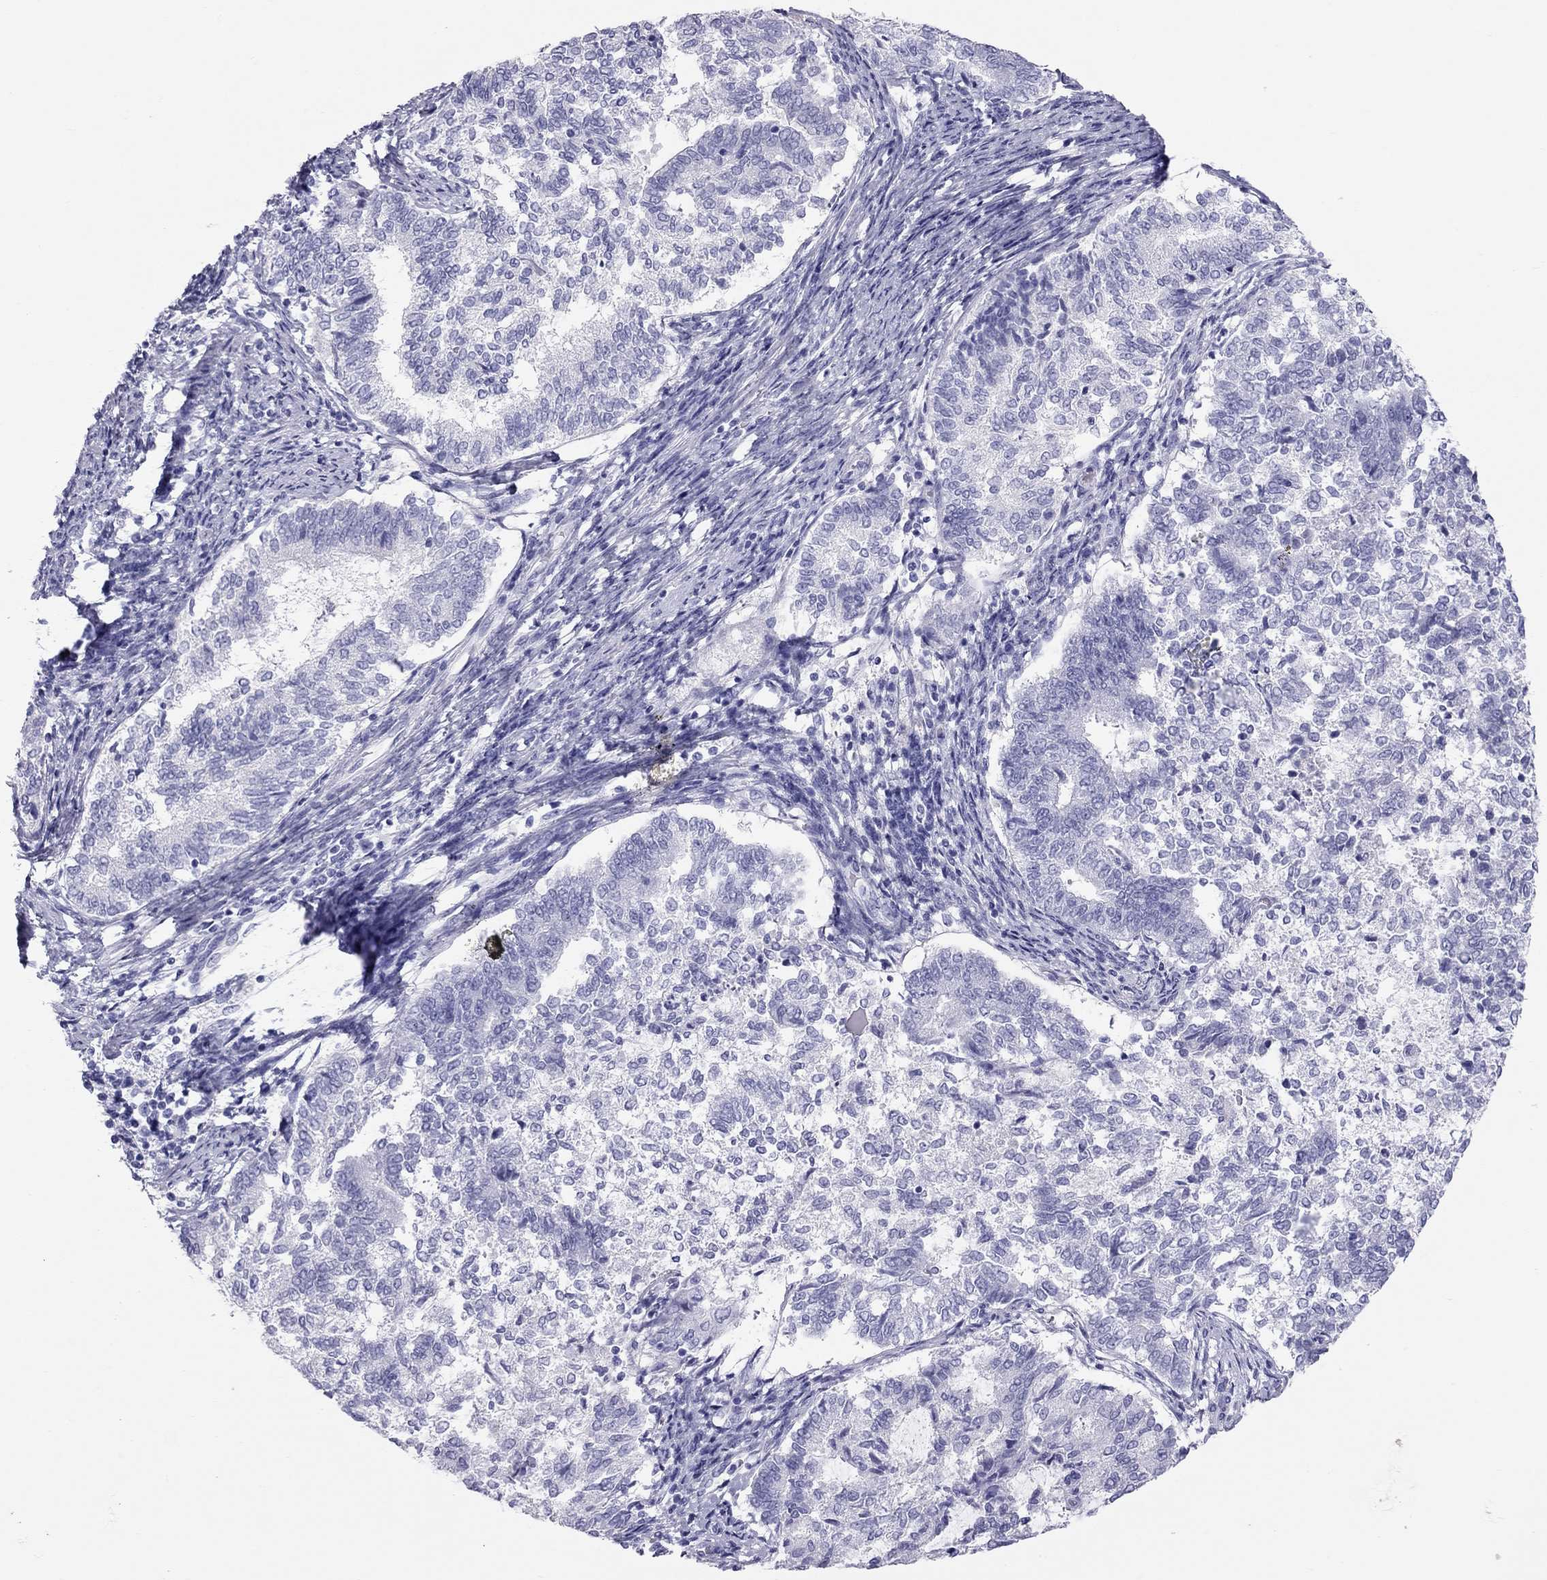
{"staining": {"intensity": "negative", "quantity": "none", "location": "none"}, "tissue": "endometrial cancer", "cell_type": "Tumor cells", "image_type": "cancer", "snomed": [{"axis": "morphology", "description": "Adenocarcinoma, NOS"}, {"axis": "topography", "description": "Endometrium"}], "caption": "Tumor cells show no significant protein positivity in adenocarcinoma (endometrial).", "gene": "TRPM3", "patient": {"sex": "female", "age": 65}}